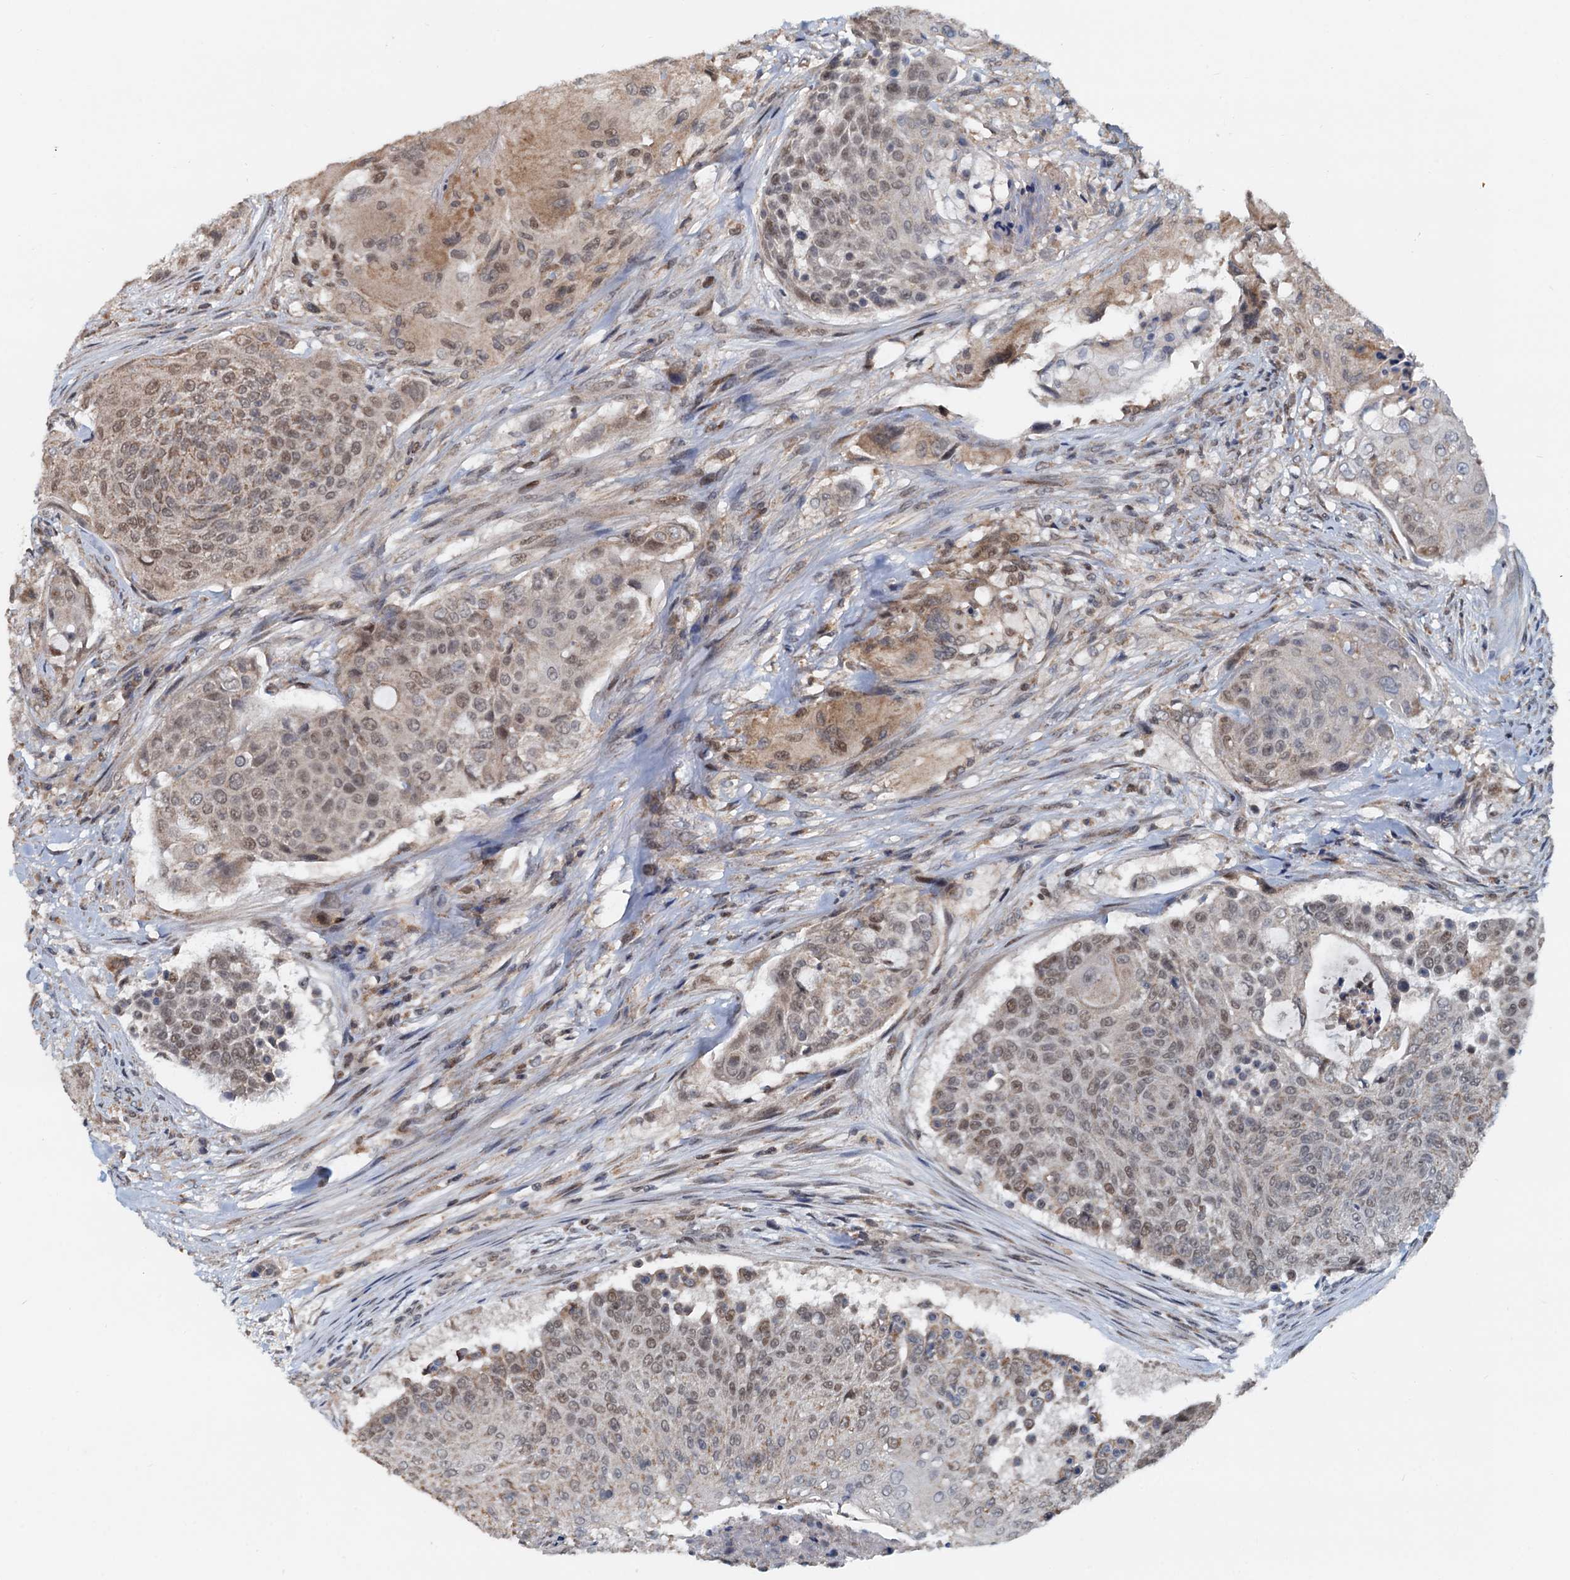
{"staining": {"intensity": "moderate", "quantity": ">75%", "location": "nuclear"}, "tissue": "urothelial cancer", "cell_type": "Tumor cells", "image_type": "cancer", "snomed": [{"axis": "morphology", "description": "Urothelial carcinoma, High grade"}, {"axis": "topography", "description": "Urinary bladder"}], "caption": "Urothelial cancer was stained to show a protein in brown. There is medium levels of moderate nuclear staining in approximately >75% of tumor cells.", "gene": "MCMBP", "patient": {"sex": "female", "age": 63}}